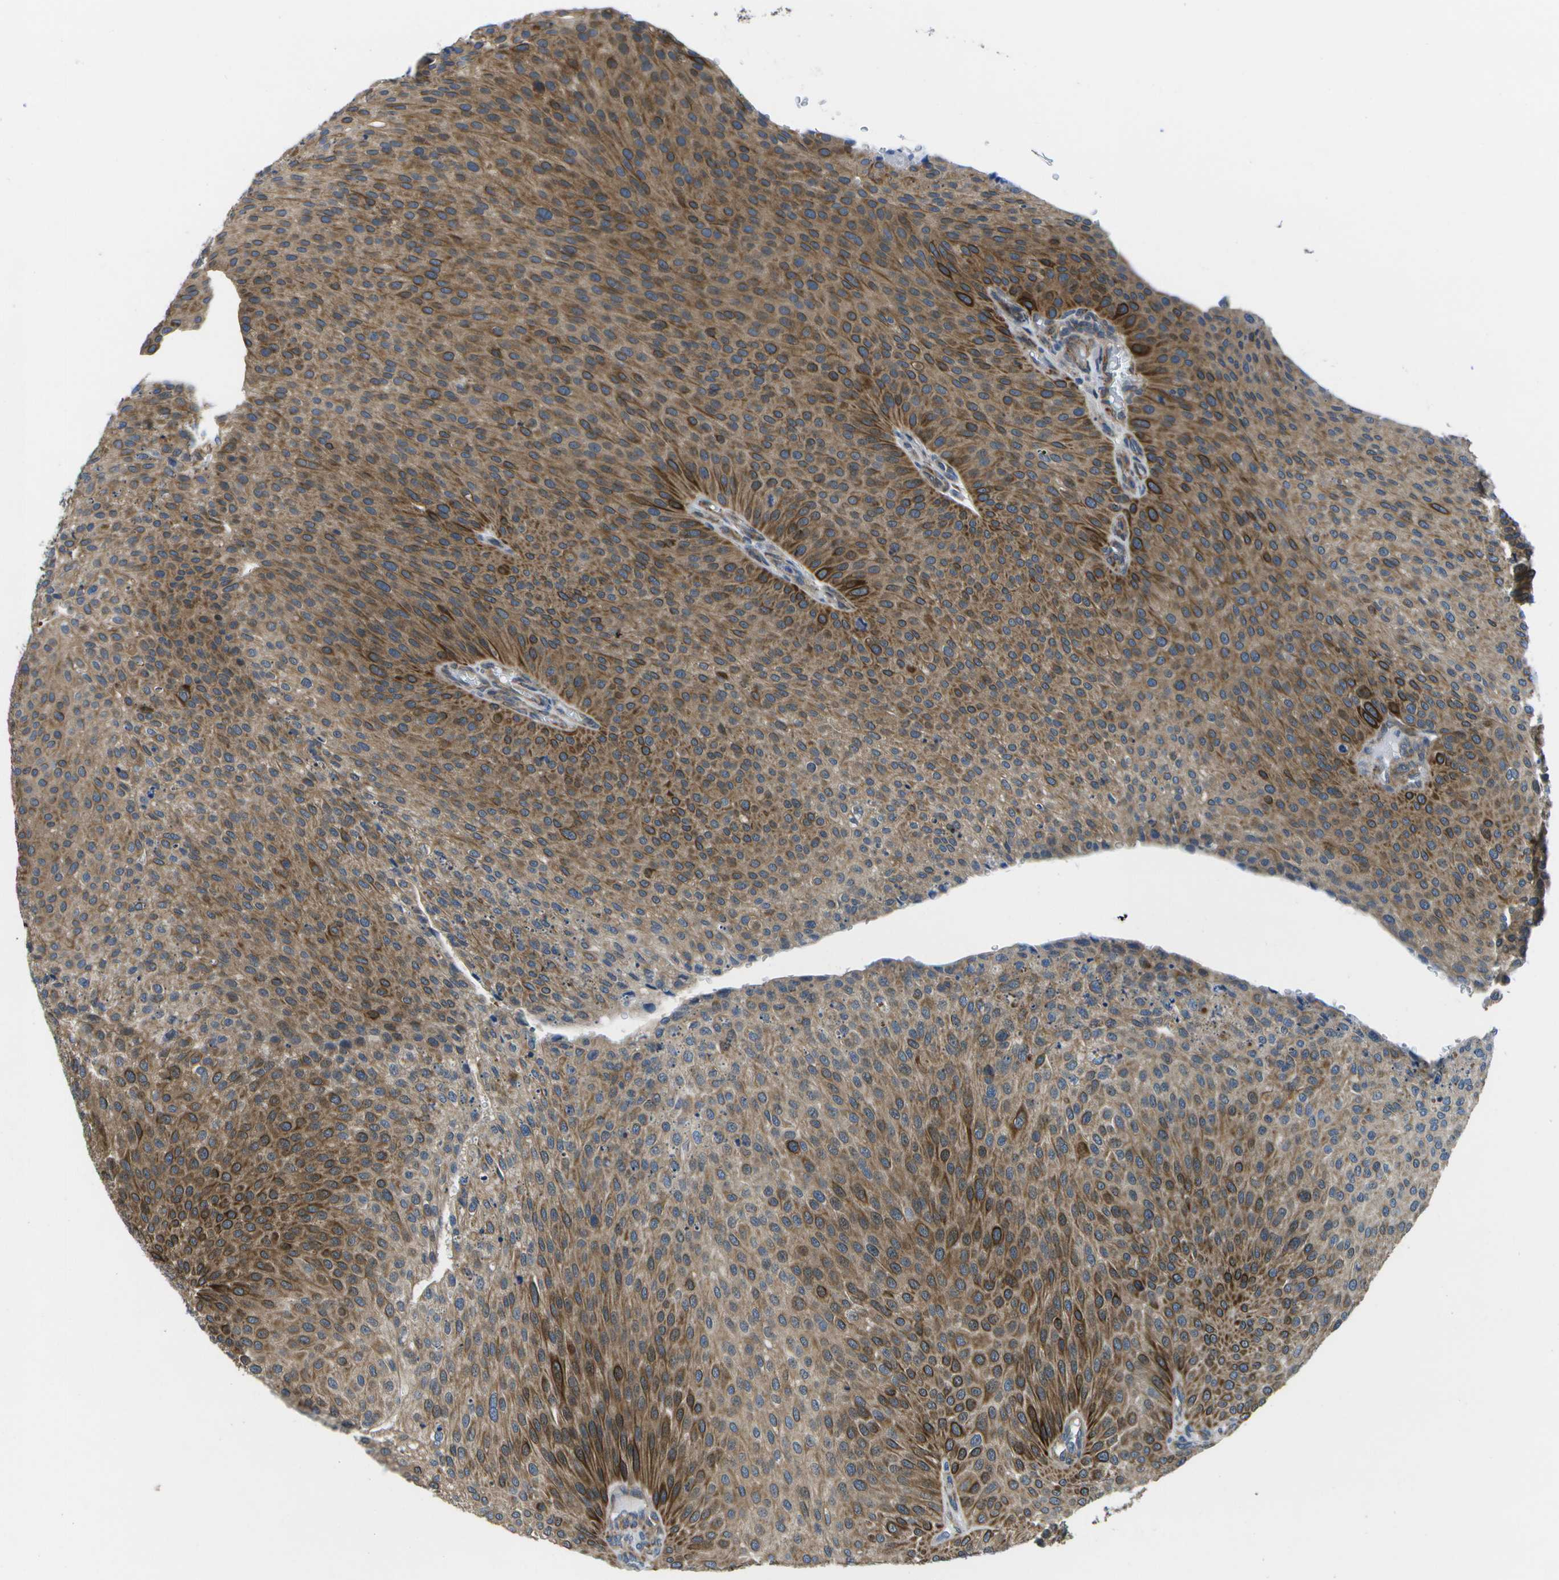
{"staining": {"intensity": "strong", "quantity": ">75%", "location": "cytoplasmic/membranous"}, "tissue": "urothelial cancer", "cell_type": "Tumor cells", "image_type": "cancer", "snomed": [{"axis": "morphology", "description": "Urothelial carcinoma, Low grade"}, {"axis": "topography", "description": "Smooth muscle"}, {"axis": "topography", "description": "Urinary bladder"}], "caption": "Low-grade urothelial carcinoma was stained to show a protein in brown. There is high levels of strong cytoplasmic/membranous positivity in approximately >75% of tumor cells. (DAB (3,3'-diaminobenzidine) = brown stain, brightfield microscopy at high magnification).", "gene": "P3H1", "patient": {"sex": "male", "age": 60}}